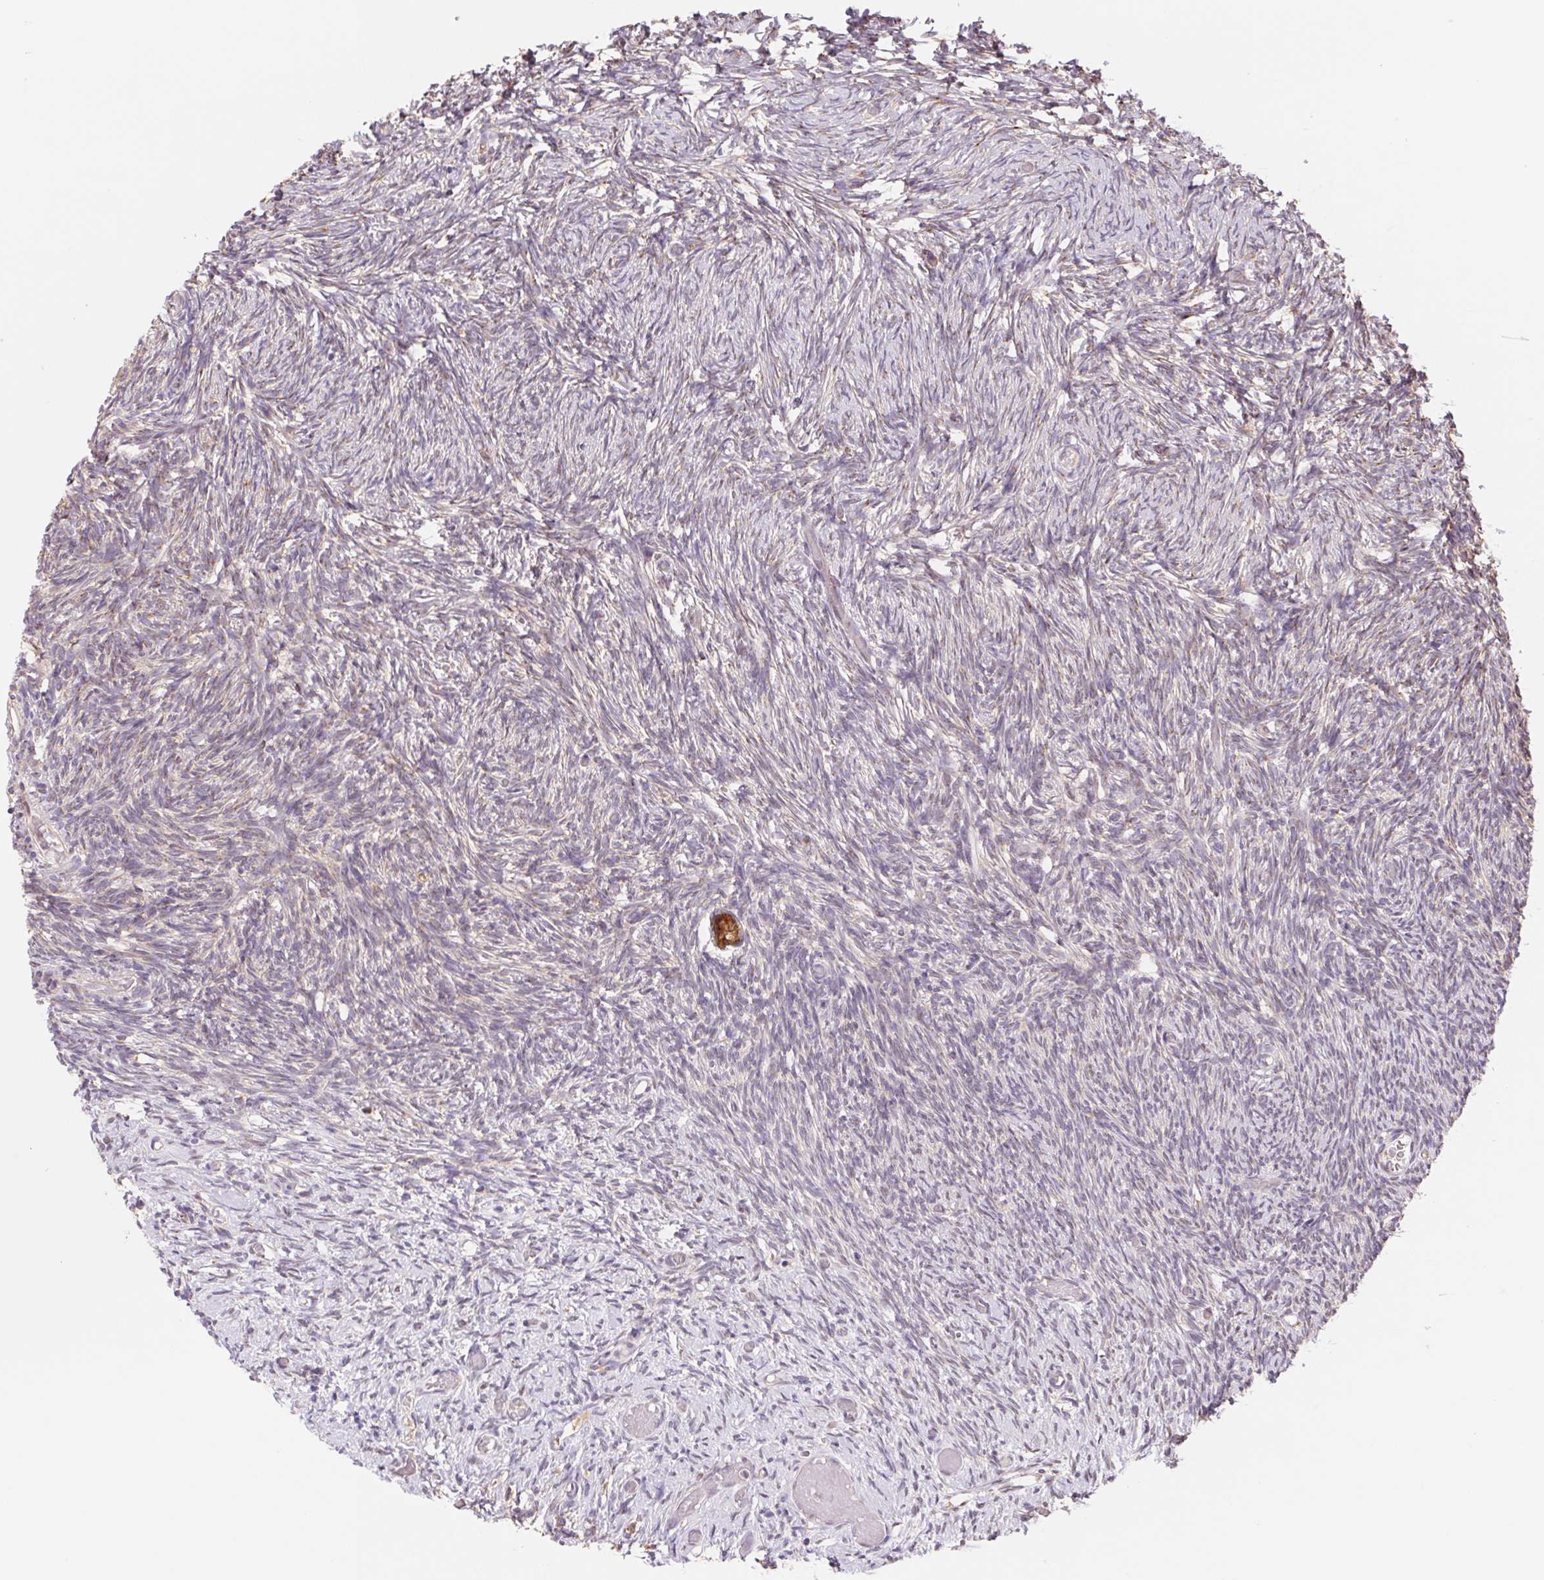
{"staining": {"intensity": "strong", "quantity": "25%-75%", "location": "cytoplasmic/membranous"}, "tissue": "ovary", "cell_type": "Follicle cells", "image_type": "normal", "snomed": [{"axis": "morphology", "description": "Normal tissue, NOS"}, {"axis": "topography", "description": "Ovary"}], "caption": "Unremarkable ovary demonstrates strong cytoplasmic/membranous staining in about 25%-75% of follicle cells.", "gene": "RAB1A", "patient": {"sex": "female", "age": 39}}